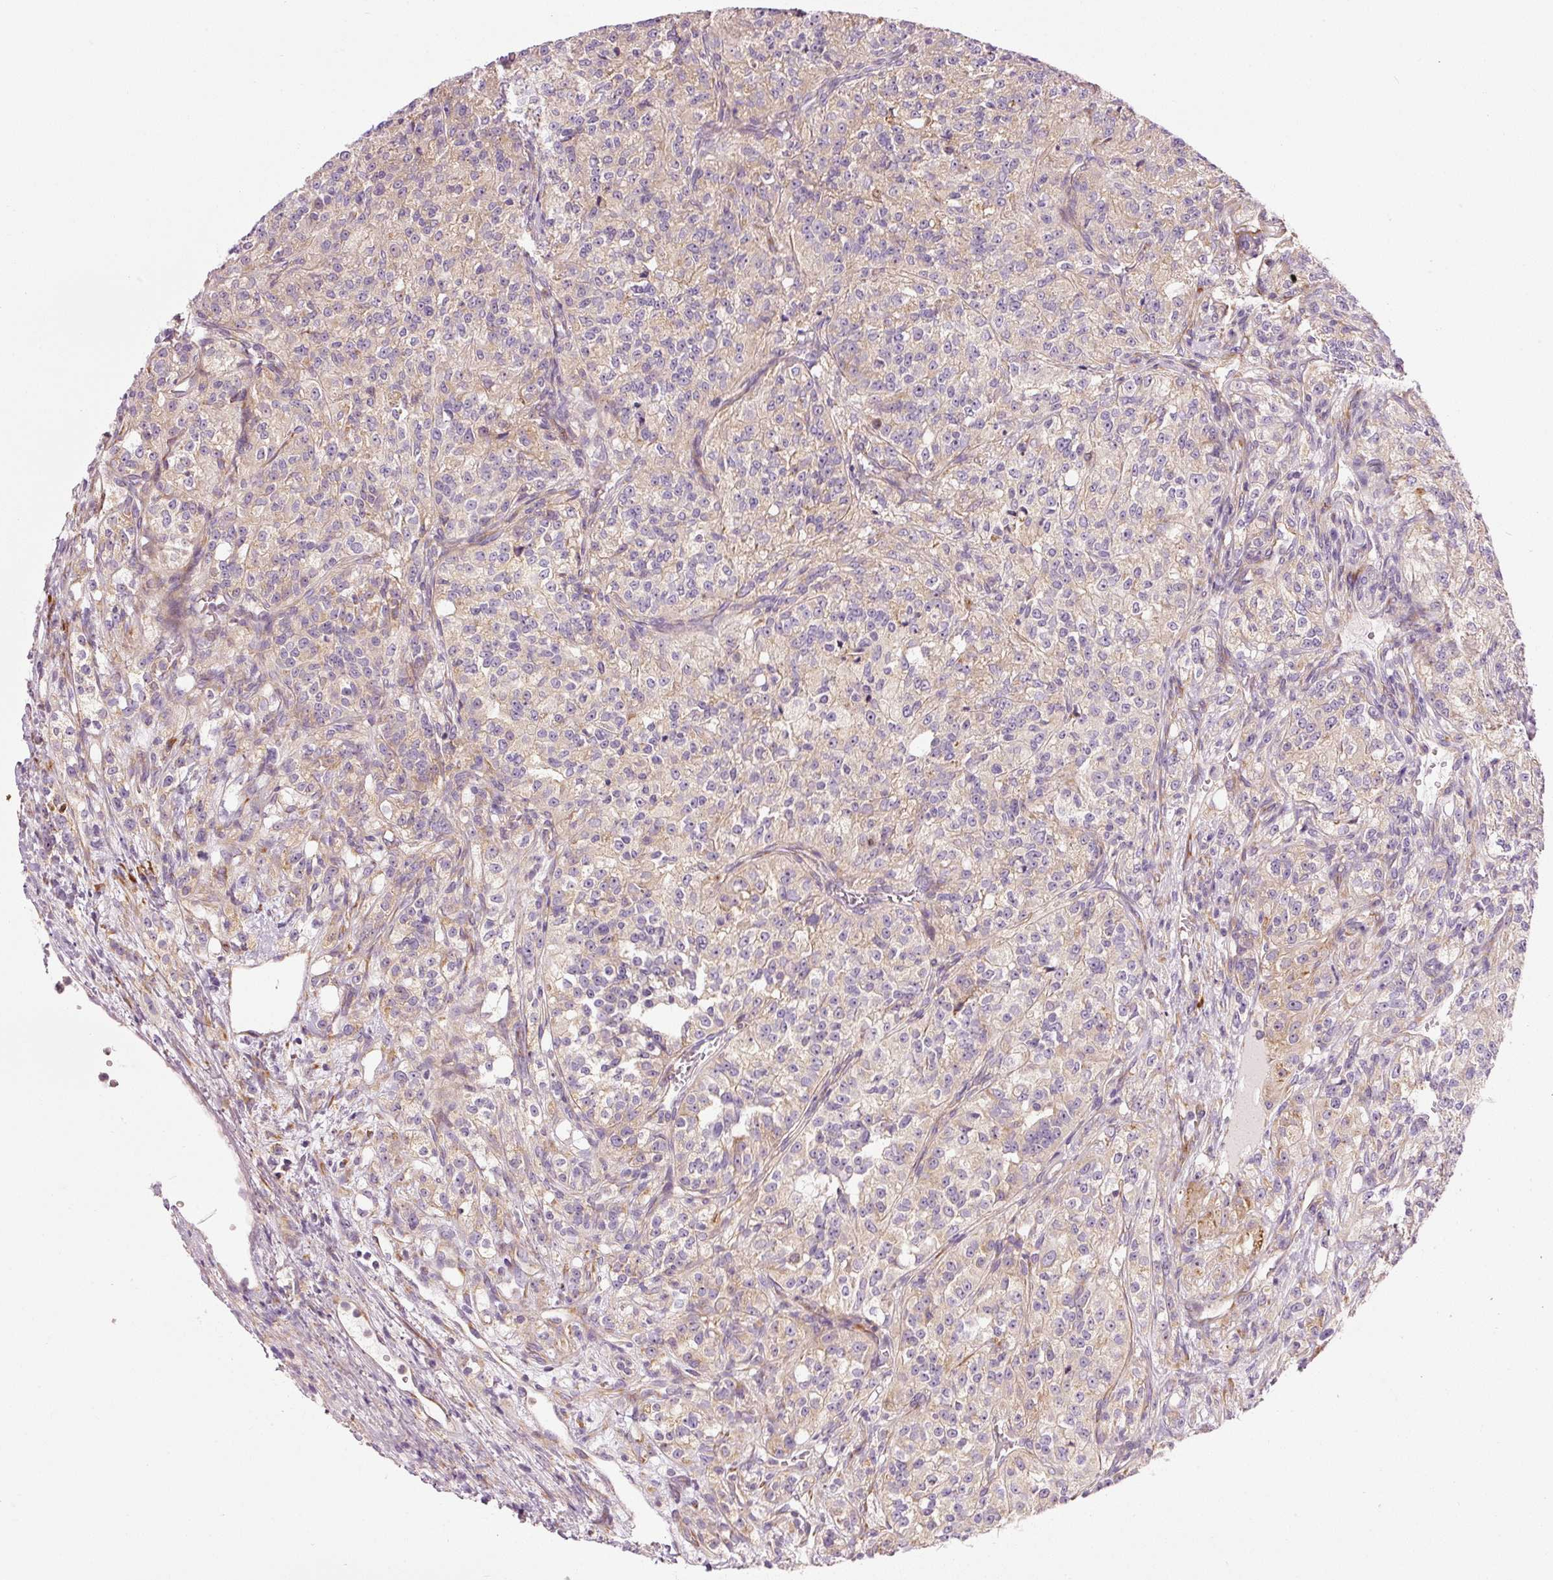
{"staining": {"intensity": "weak", "quantity": ">75%", "location": "cytoplasmic/membranous"}, "tissue": "renal cancer", "cell_type": "Tumor cells", "image_type": "cancer", "snomed": [{"axis": "morphology", "description": "Adenocarcinoma, NOS"}, {"axis": "topography", "description": "Kidney"}], "caption": "Protein expression analysis of renal adenocarcinoma demonstrates weak cytoplasmic/membranous expression in approximately >75% of tumor cells.", "gene": "RPL10A", "patient": {"sex": "female", "age": 63}}